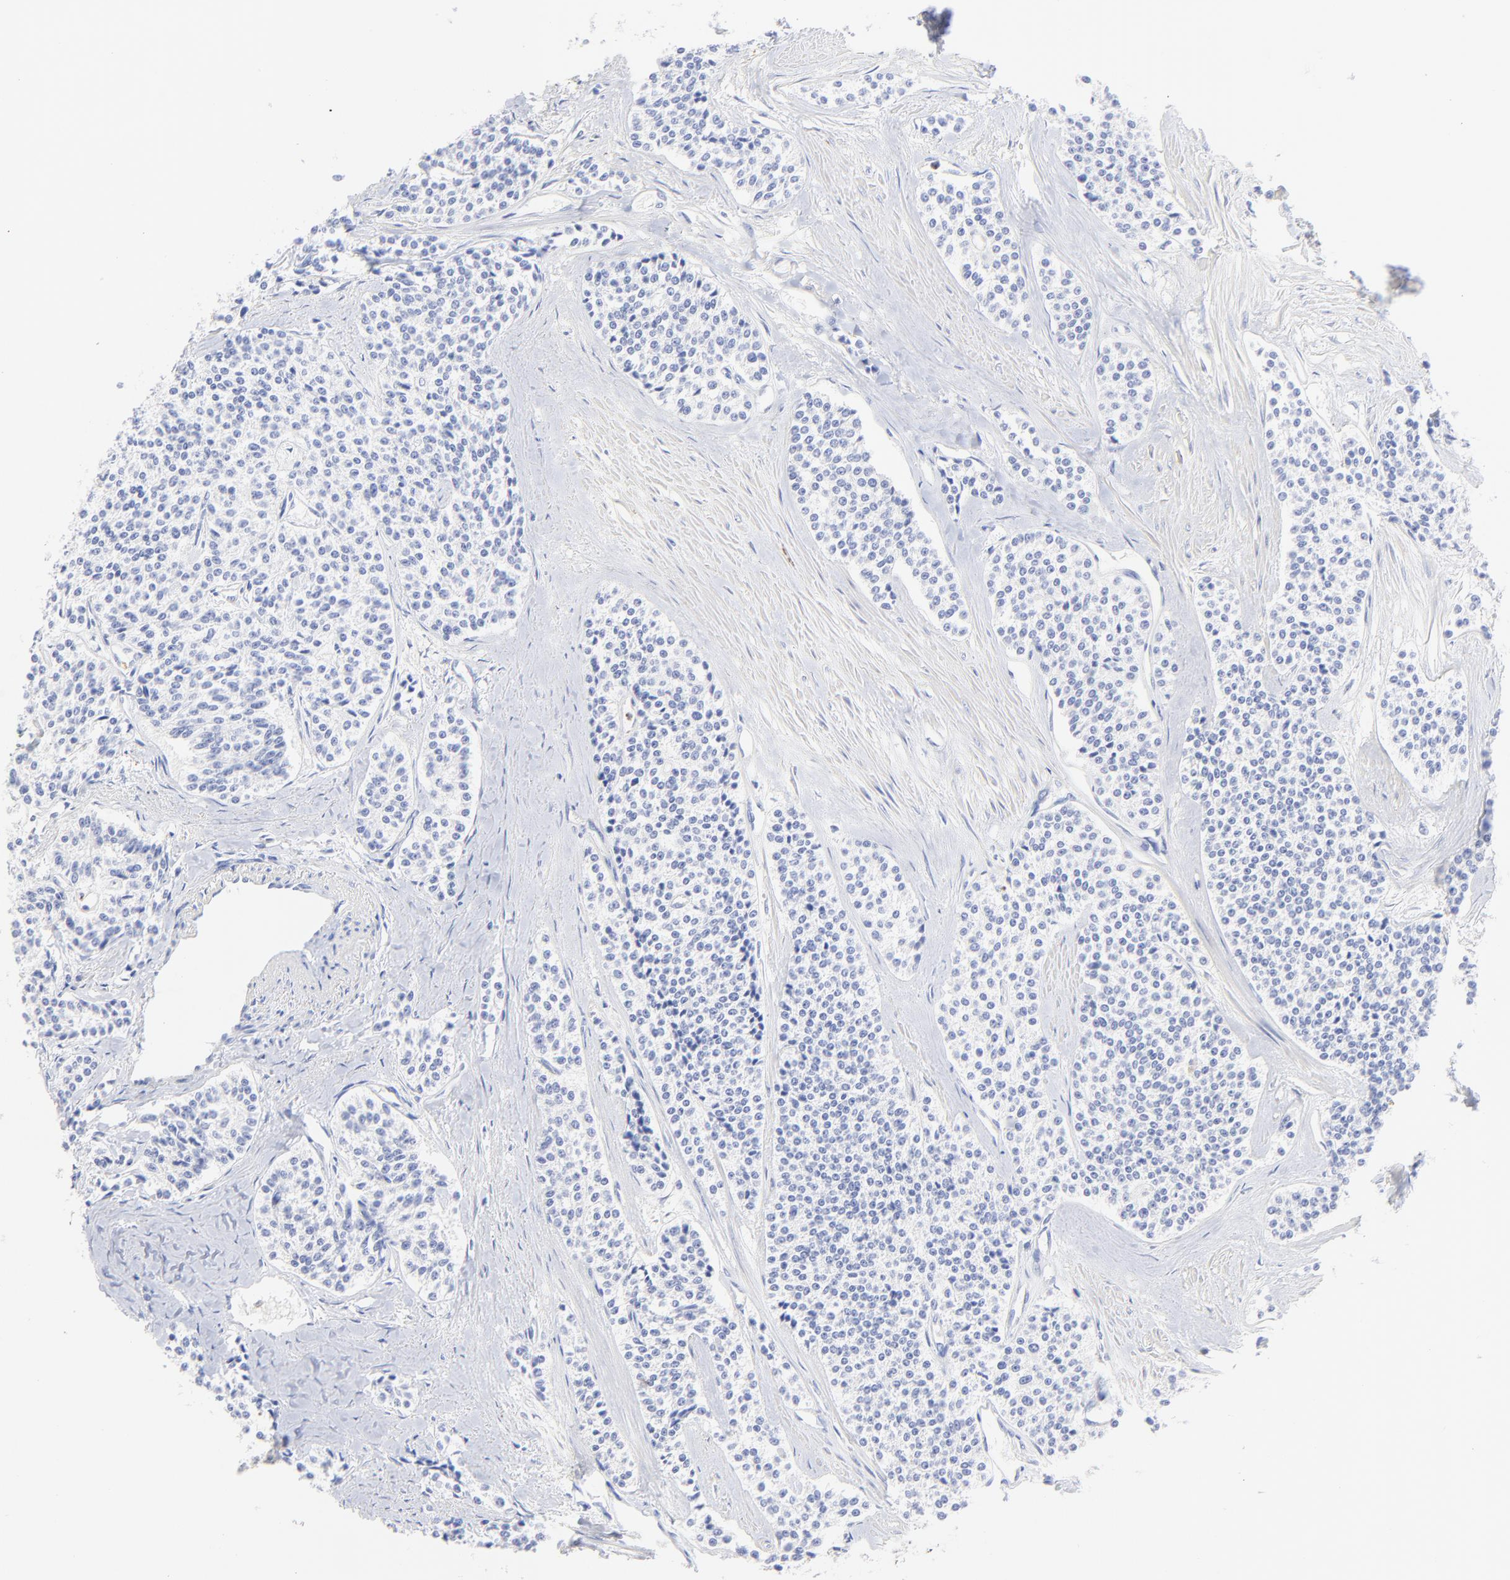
{"staining": {"intensity": "negative", "quantity": "none", "location": "none"}, "tissue": "carcinoid", "cell_type": "Tumor cells", "image_type": "cancer", "snomed": [{"axis": "morphology", "description": "Carcinoid, malignant, NOS"}, {"axis": "topography", "description": "Stomach"}], "caption": "Carcinoid (malignant) stained for a protein using immunohistochemistry (IHC) displays no staining tumor cells.", "gene": "FBXO10", "patient": {"sex": "female", "age": 76}}